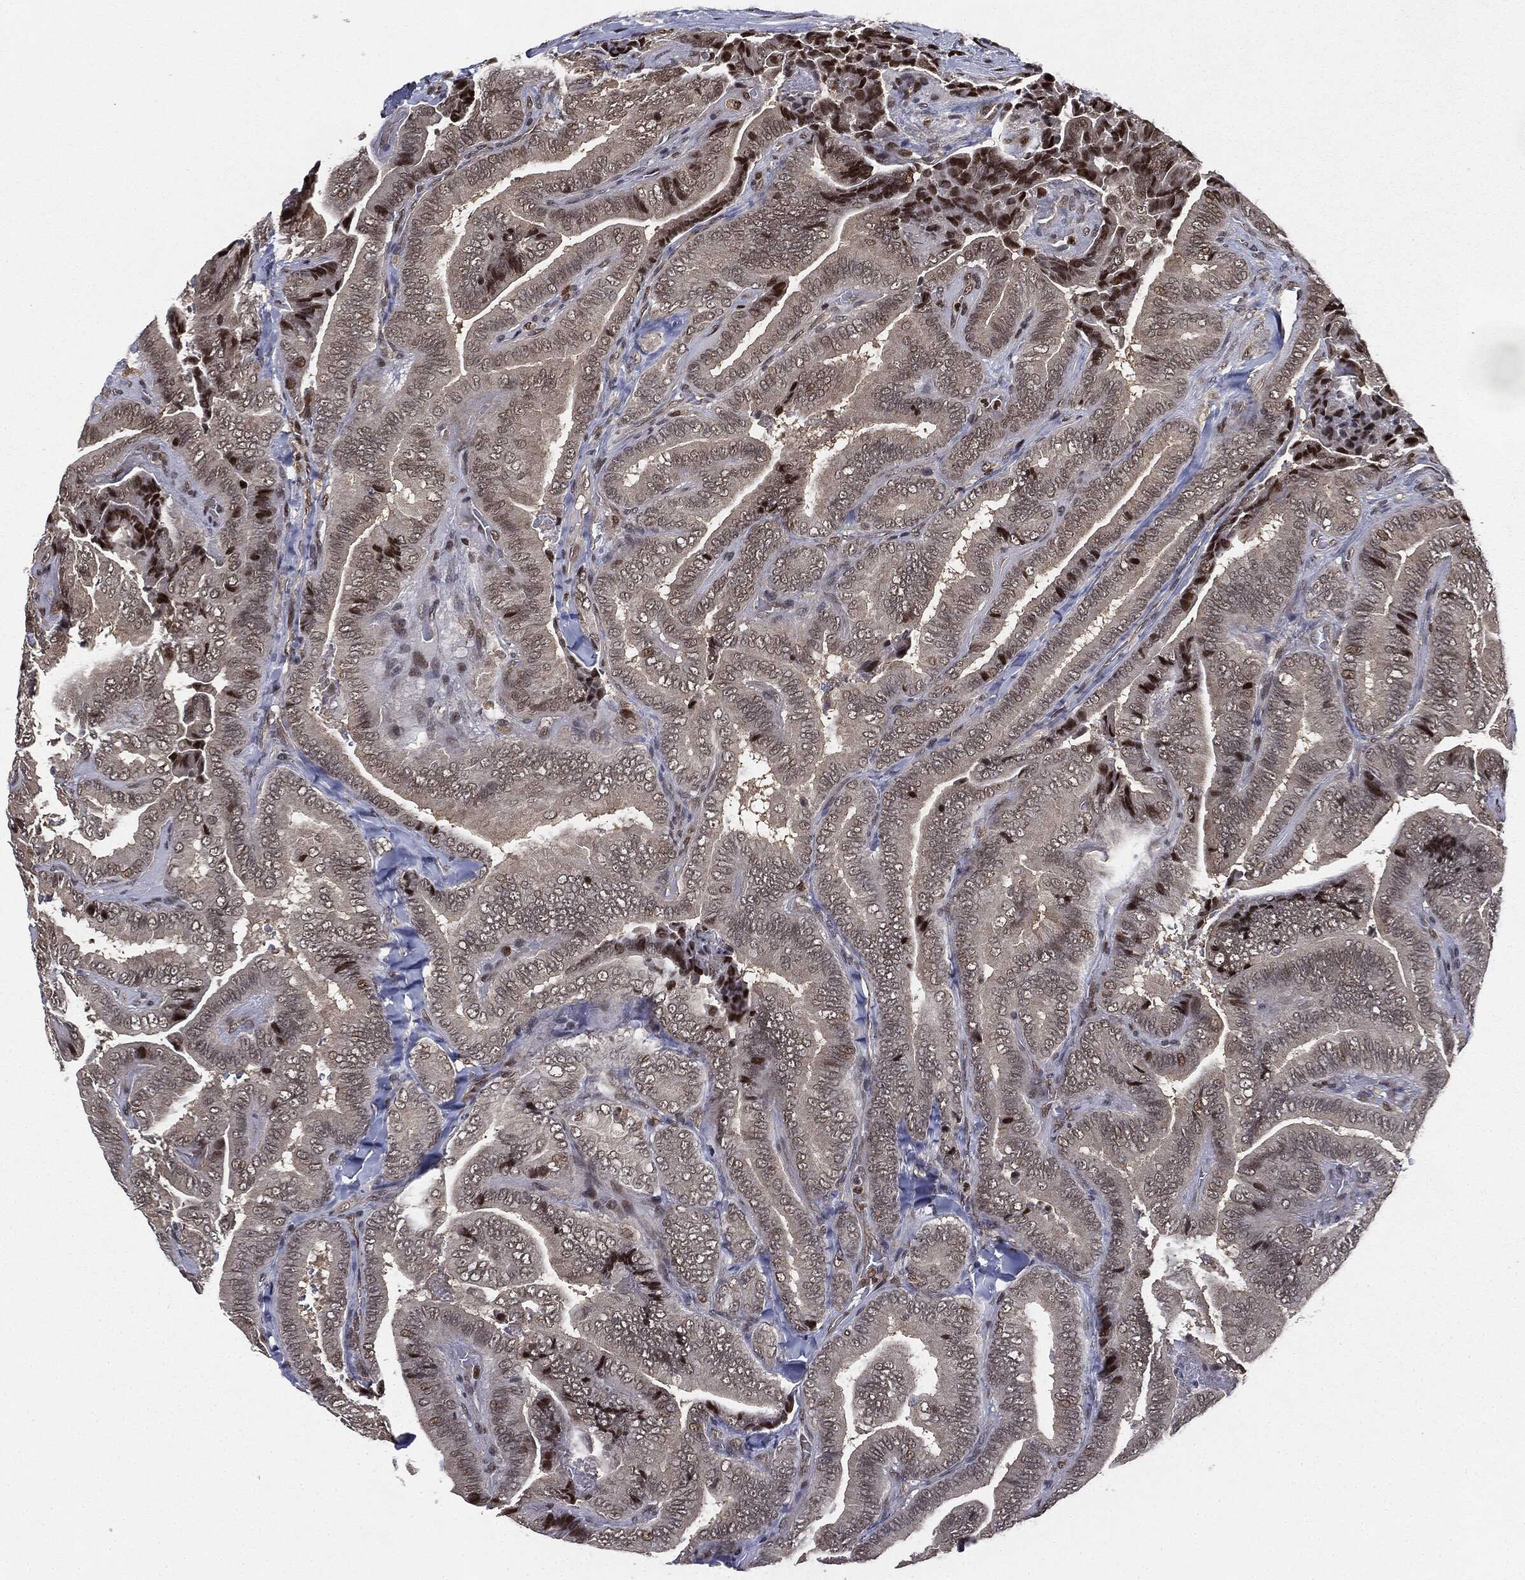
{"staining": {"intensity": "negative", "quantity": "none", "location": "none"}, "tissue": "thyroid cancer", "cell_type": "Tumor cells", "image_type": "cancer", "snomed": [{"axis": "morphology", "description": "Papillary adenocarcinoma, NOS"}, {"axis": "topography", "description": "Thyroid gland"}], "caption": "An image of human papillary adenocarcinoma (thyroid) is negative for staining in tumor cells. The staining is performed using DAB brown chromogen with nuclei counter-stained in using hematoxylin.", "gene": "TBC1D22A", "patient": {"sex": "male", "age": 61}}